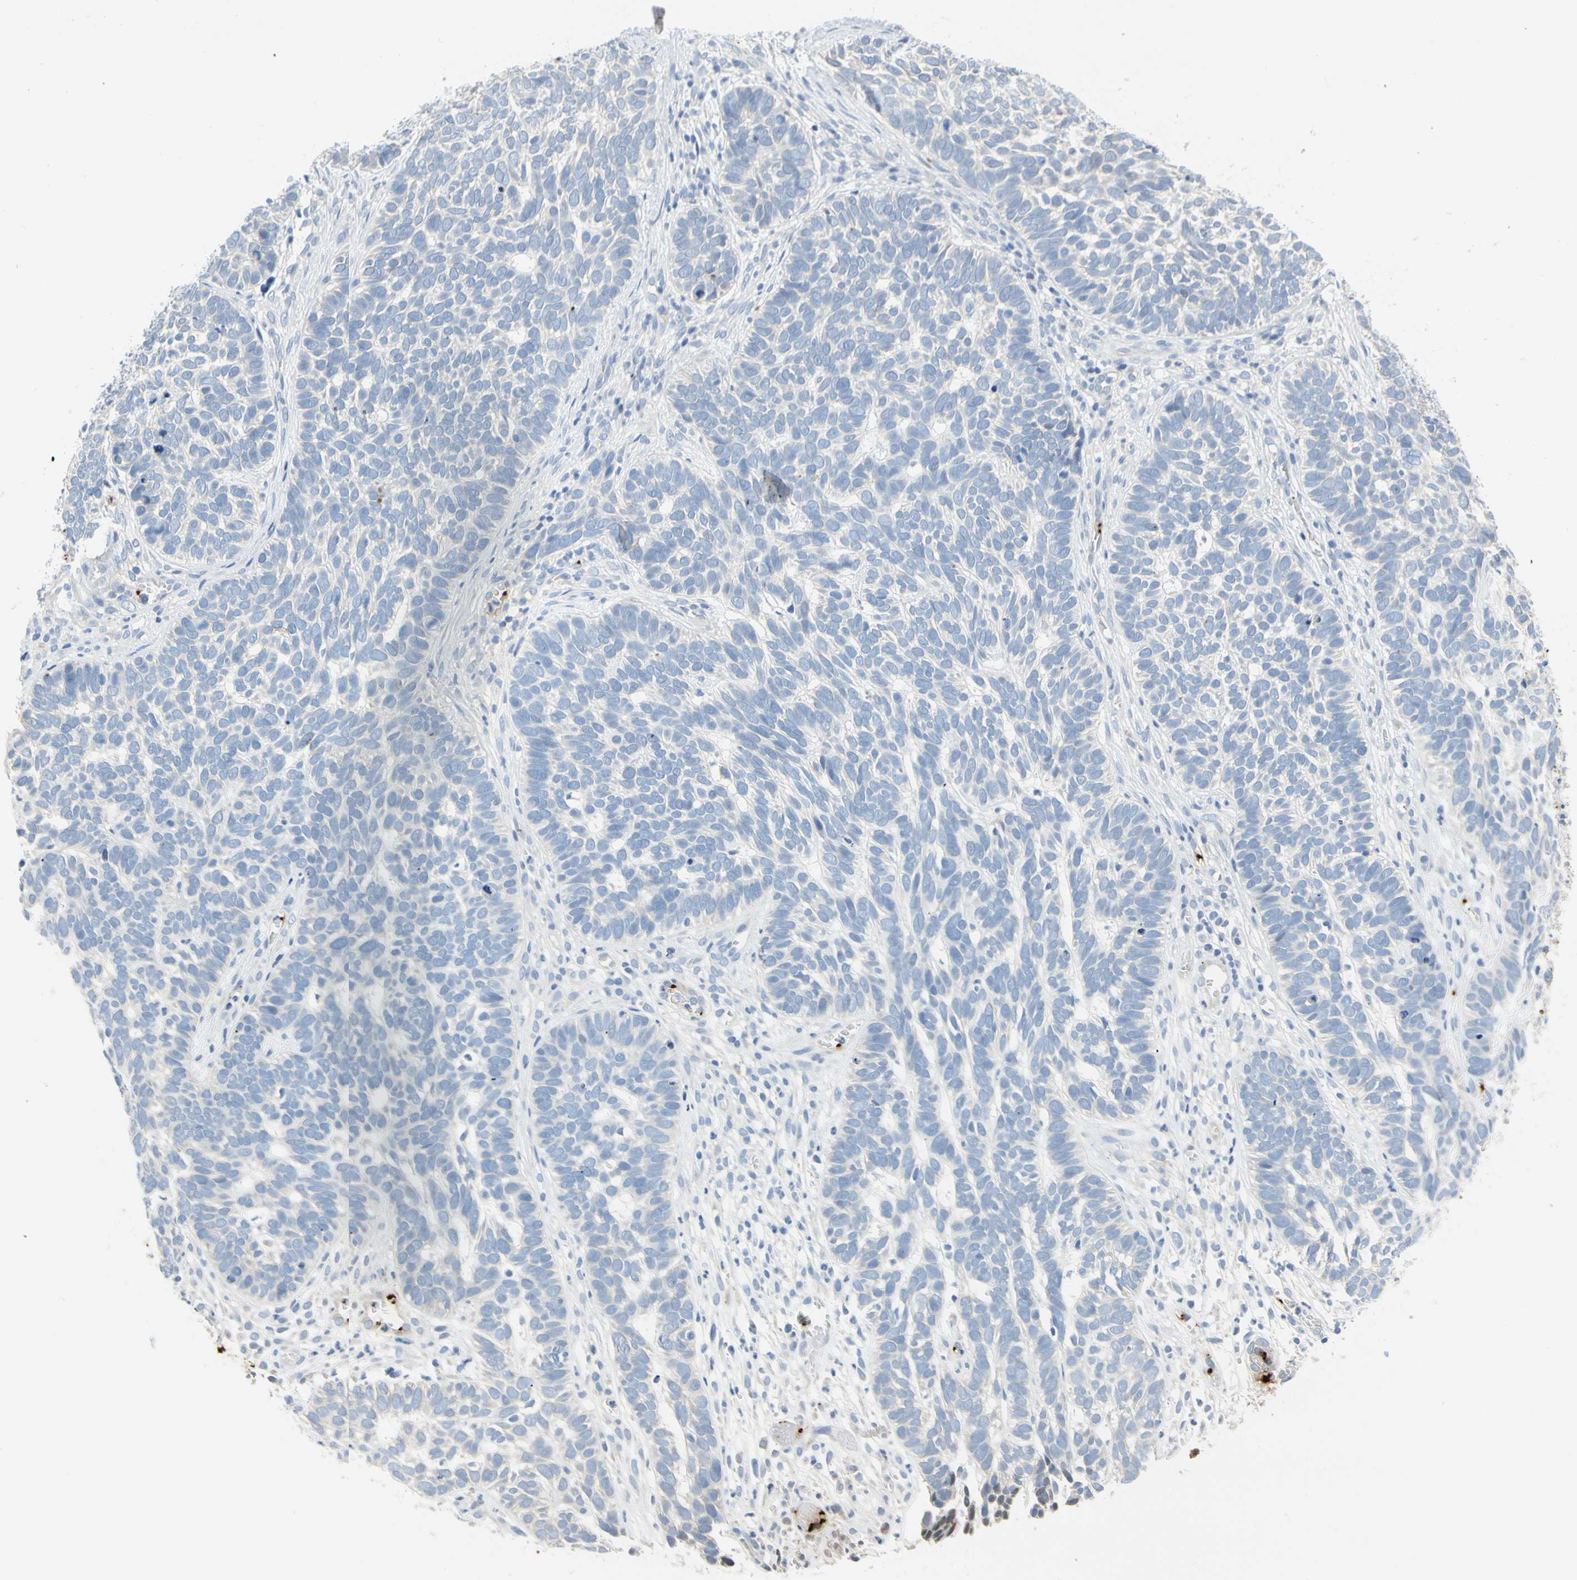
{"staining": {"intensity": "negative", "quantity": "none", "location": "none"}, "tissue": "skin cancer", "cell_type": "Tumor cells", "image_type": "cancer", "snomed": [{"axis": "morphology", "description": "Basal cell carcinoma"}, {"axis": "topography", "description": "Skin"}], "caption": "This is an immunohistochemistry photomicrograph of basal cell carcinoma (skin). There is no staining in tumor cells.", "gene": "PPBP", "patient": {"sex": "male", "age": 87}}